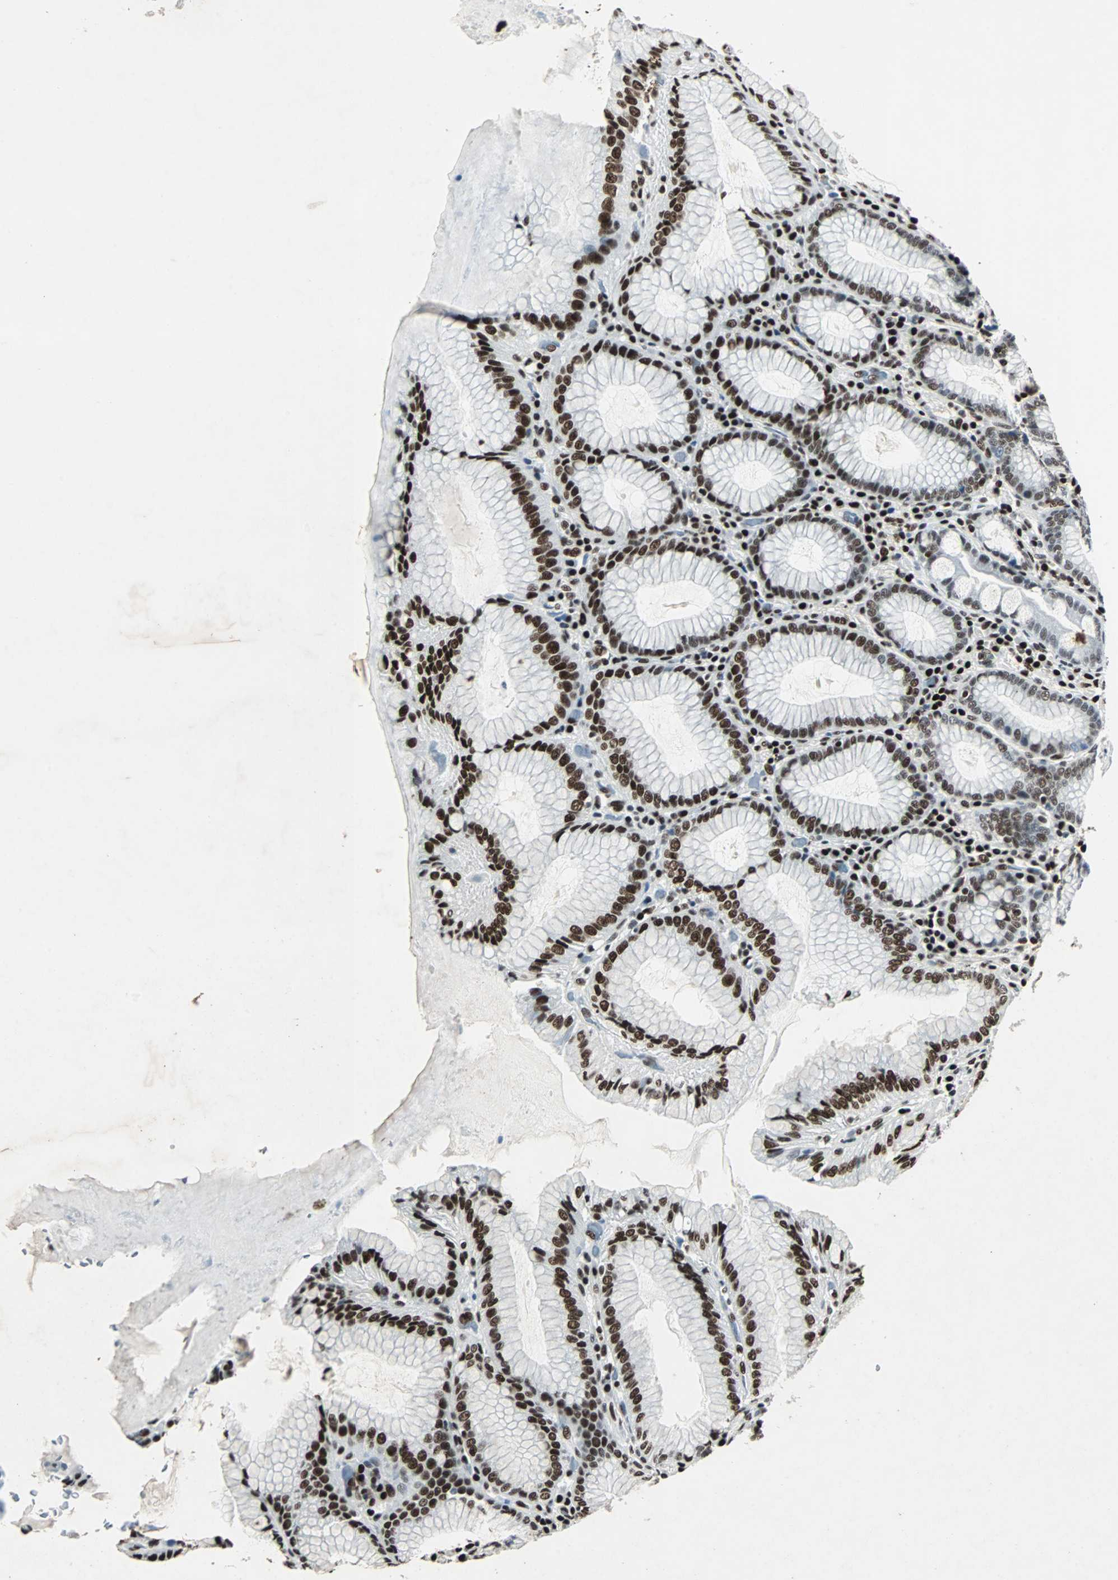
{"staining": {"intensity": "strong", "quantity": "25%-75%", "location": "cytoplasmic/membranous,nuclear"}, "tissue": "stomach", "cell_type": "Glandular cells", "image_type": "normal", "snomed": [{"axis": "morphology", "description": "Normal tissue, NOS"}, {"axis": "topography", "description": "Stomach, lower"}], "caption": "A brown stain labels strong cytoplasmic/membranous,nuclear expression of a protein in glandular cells of unremarkable human stomach. Nuclei are stained in blue.", "gene": "MEF2D", "patient": {"sex": "female", "age": 76}}